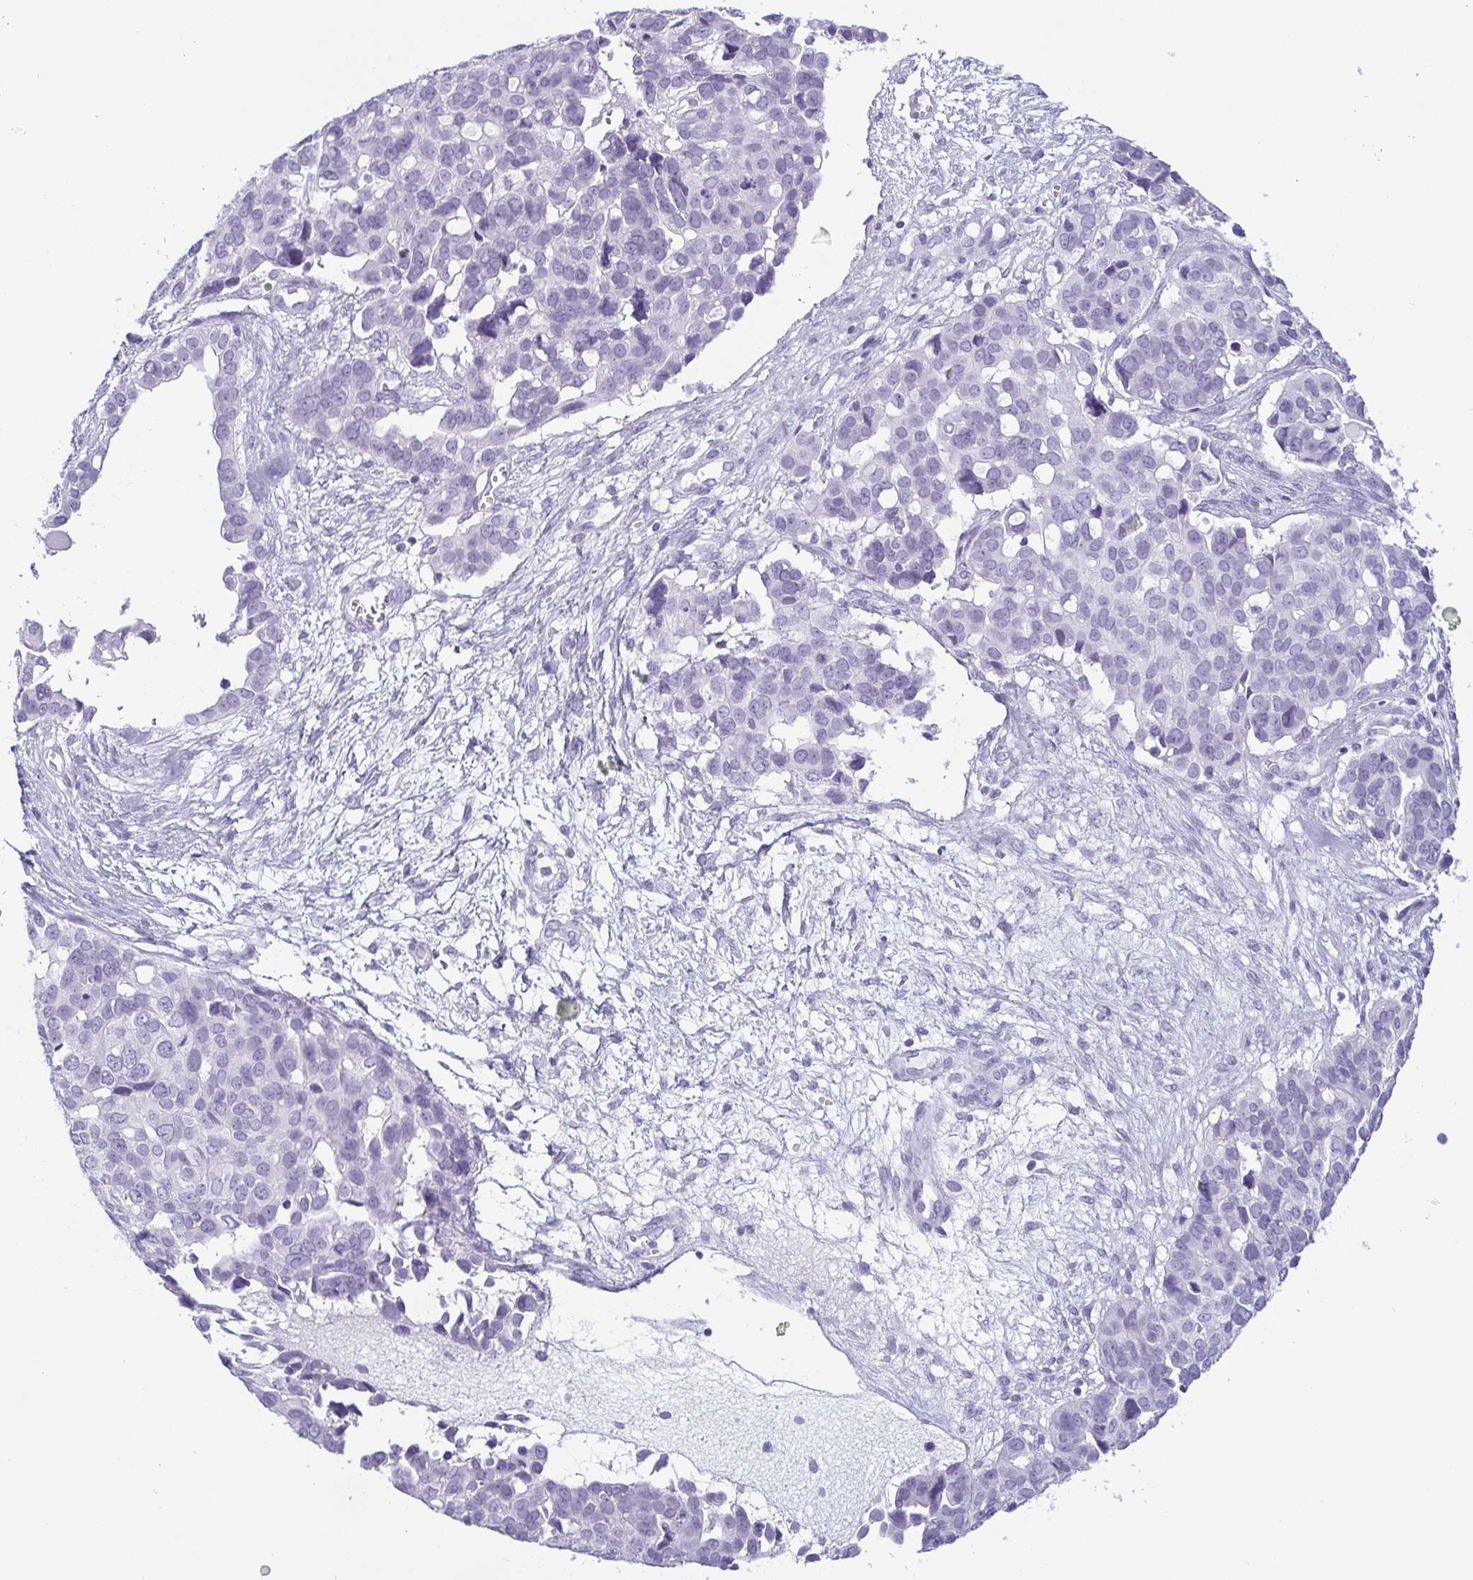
{"staining": {"intensity": "negative", "quantity": "none", "location": "none"}, "tissue": "ovarian cancer", "cell_type": "Tumor cells", "image_type": "cancer", "snomed": [{"axis": "morphology", "description": "Carcinoma, endometroid"}, {"axis": "topography", "description": "Ovary"}], "caption": "An image of human ovarian endometroid carcinoma is negative for staining in tumor cells.", "gene": "KRT78", "patient": {"sex": "female", "age": 78}}